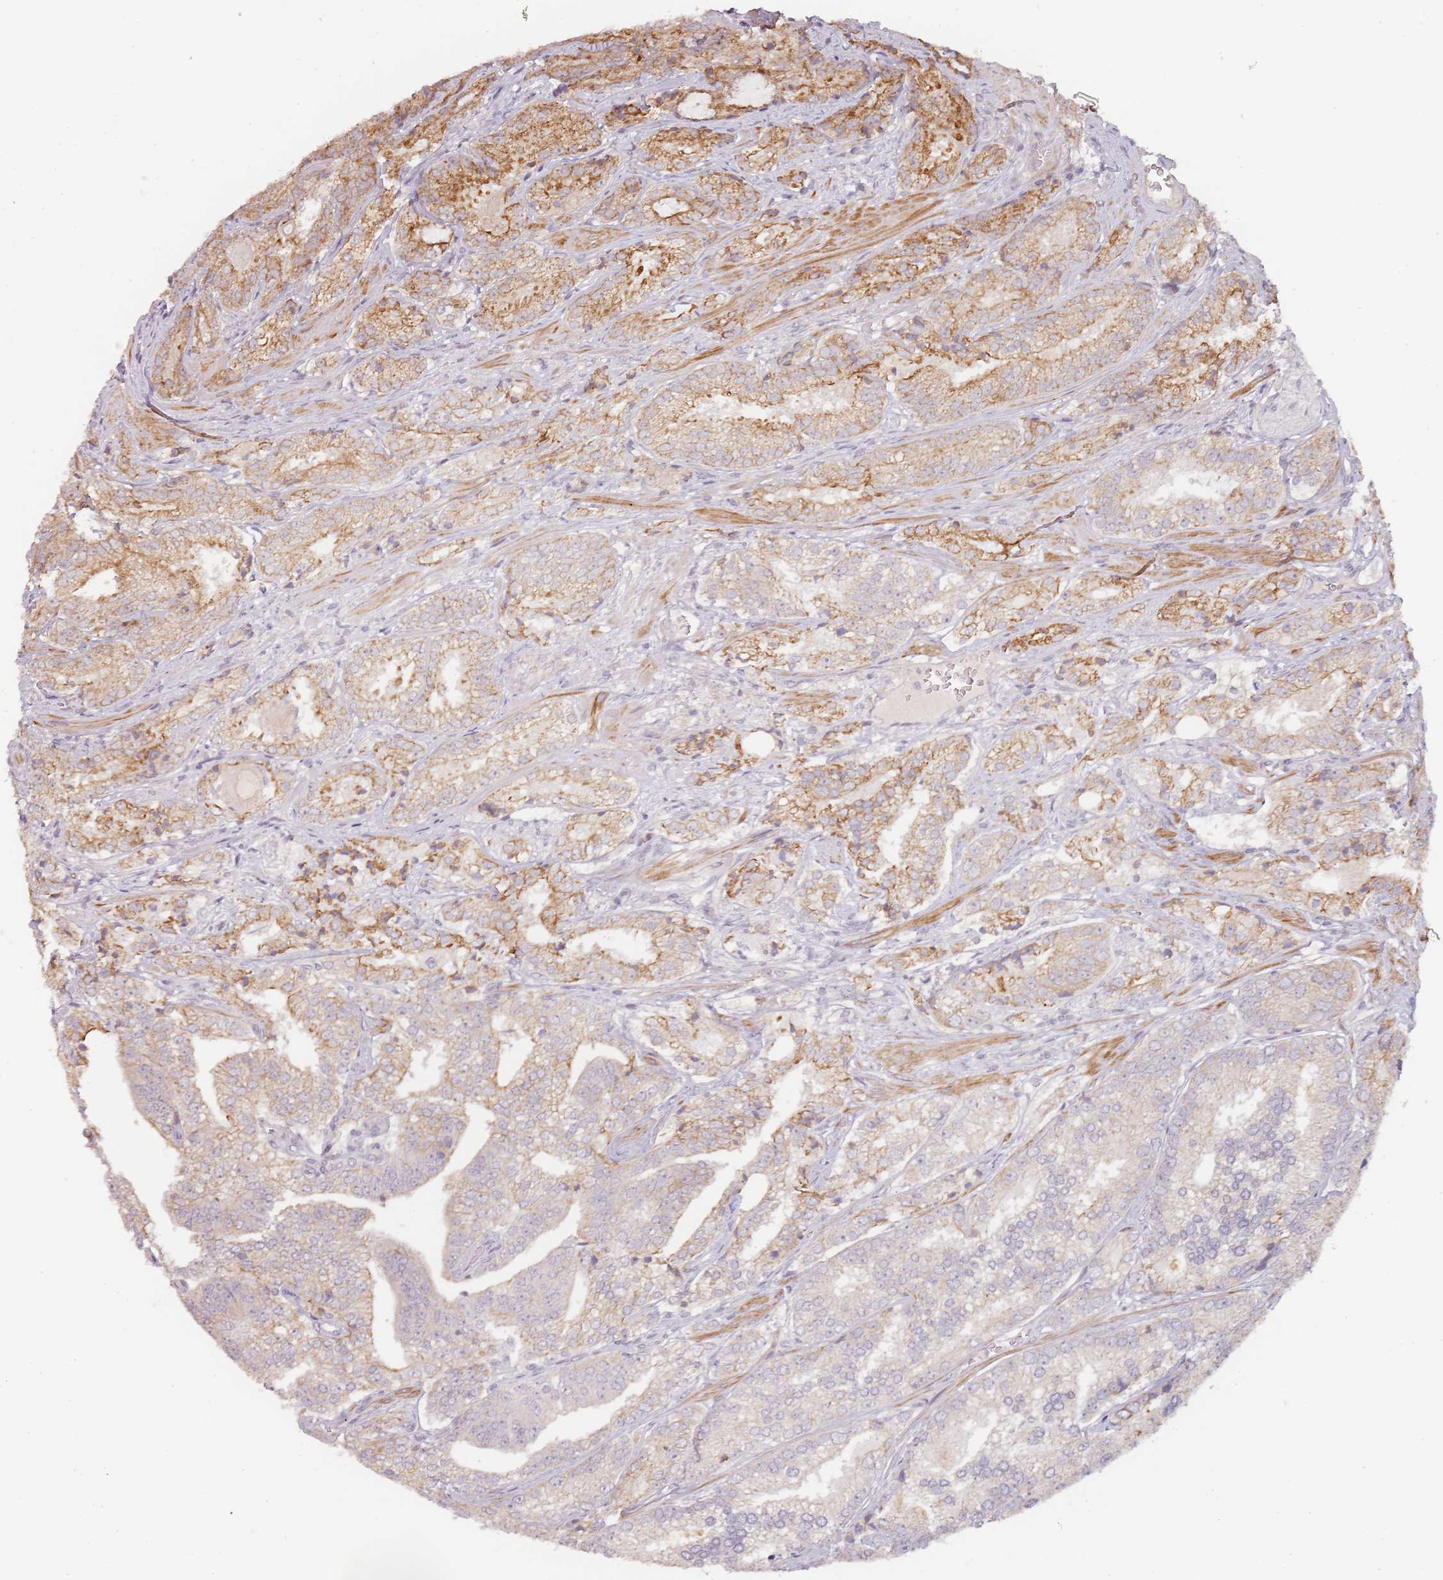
{"staining": {"intensity": "moderate", "quantity": "25%-75%", "location": "cytoplasmic/membranous"}, "tissue": "prostate cancer", "cell_type": "Tumor cells", "image_type": "cancer", "snomed": [{"axis": "morphology", "description": "Adenocarcinoma, High grade"}, {"axis": "topography", "description": "Prostate"}], "caption": "Prostate high-grade adenocarcinoma stained with a brown dye reveals moderate cytoplasmic/membranous positive positivity in about 25%-75% of tumor cells.", "gene": "RPS6KA2", "patient": {"sex": "male", "age": 63}}